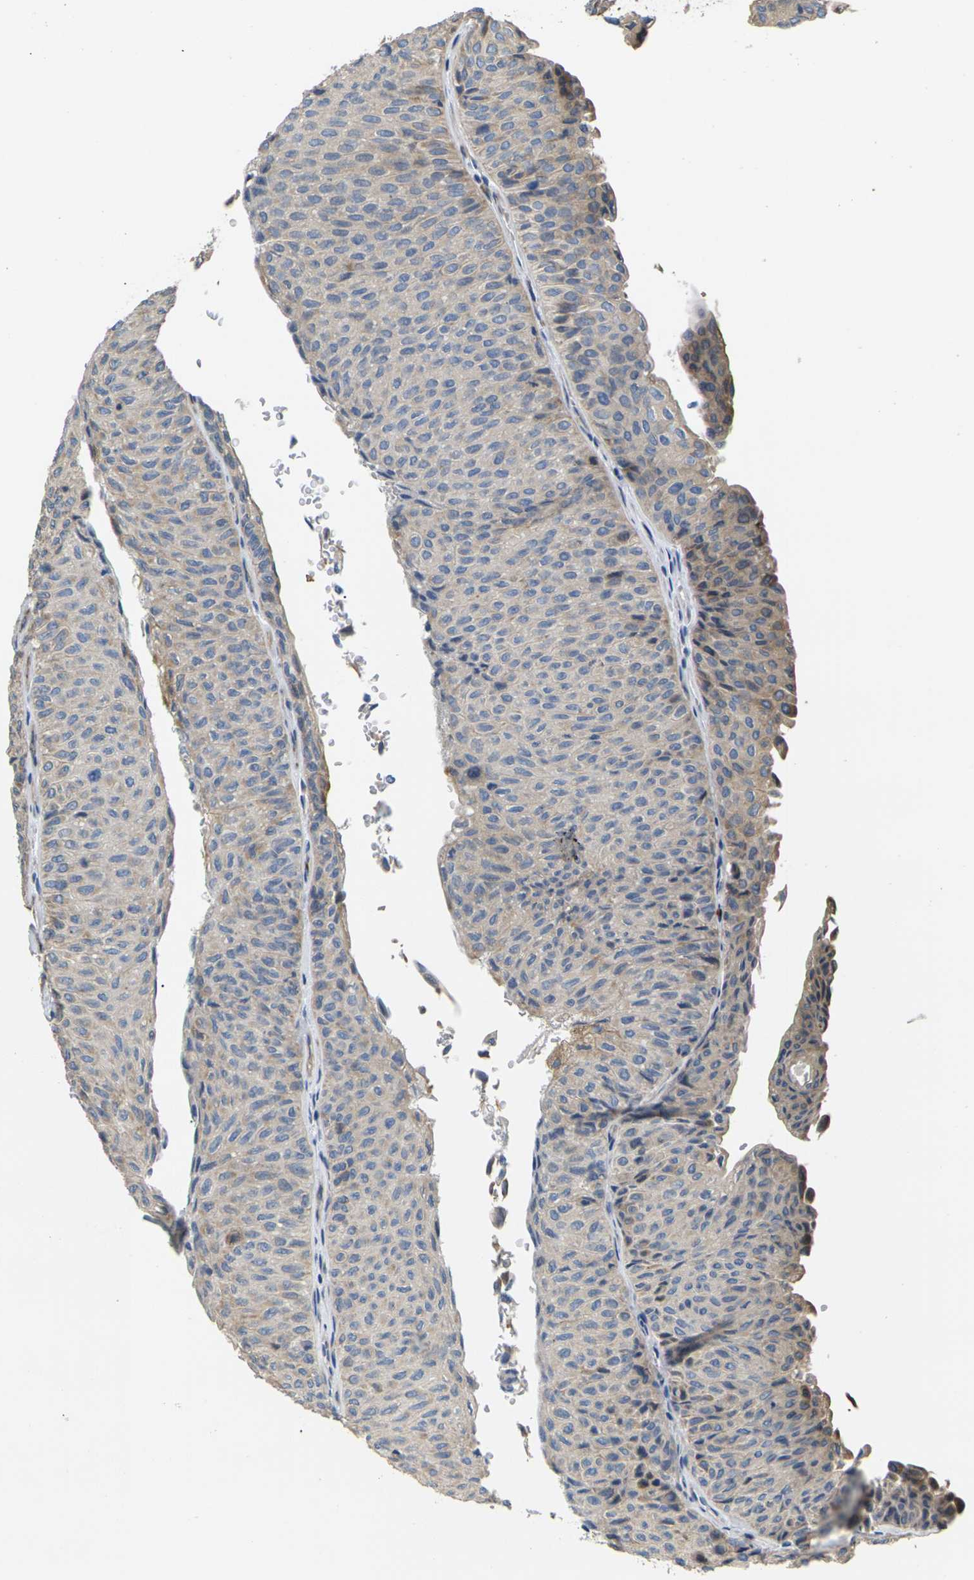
{"staining": {"intensity": "negative", "quantity": "none", "location": "none"}, "tissue": "urothelial cancer", "cell_type": "Tumor cells", "image_type": "cancer", "snomed": [{"axis": "morphology", "description": "Urothelial carcinoma, Low grade"}, {"axis": "topography", "description": "Urinary bladder"}], "caption": "Urothelial cancer stained for a protein using IHC reveals no expression tumor cells.", "gene": "KLHDC8B", "patient": {"sex": "male", "age": 78}}